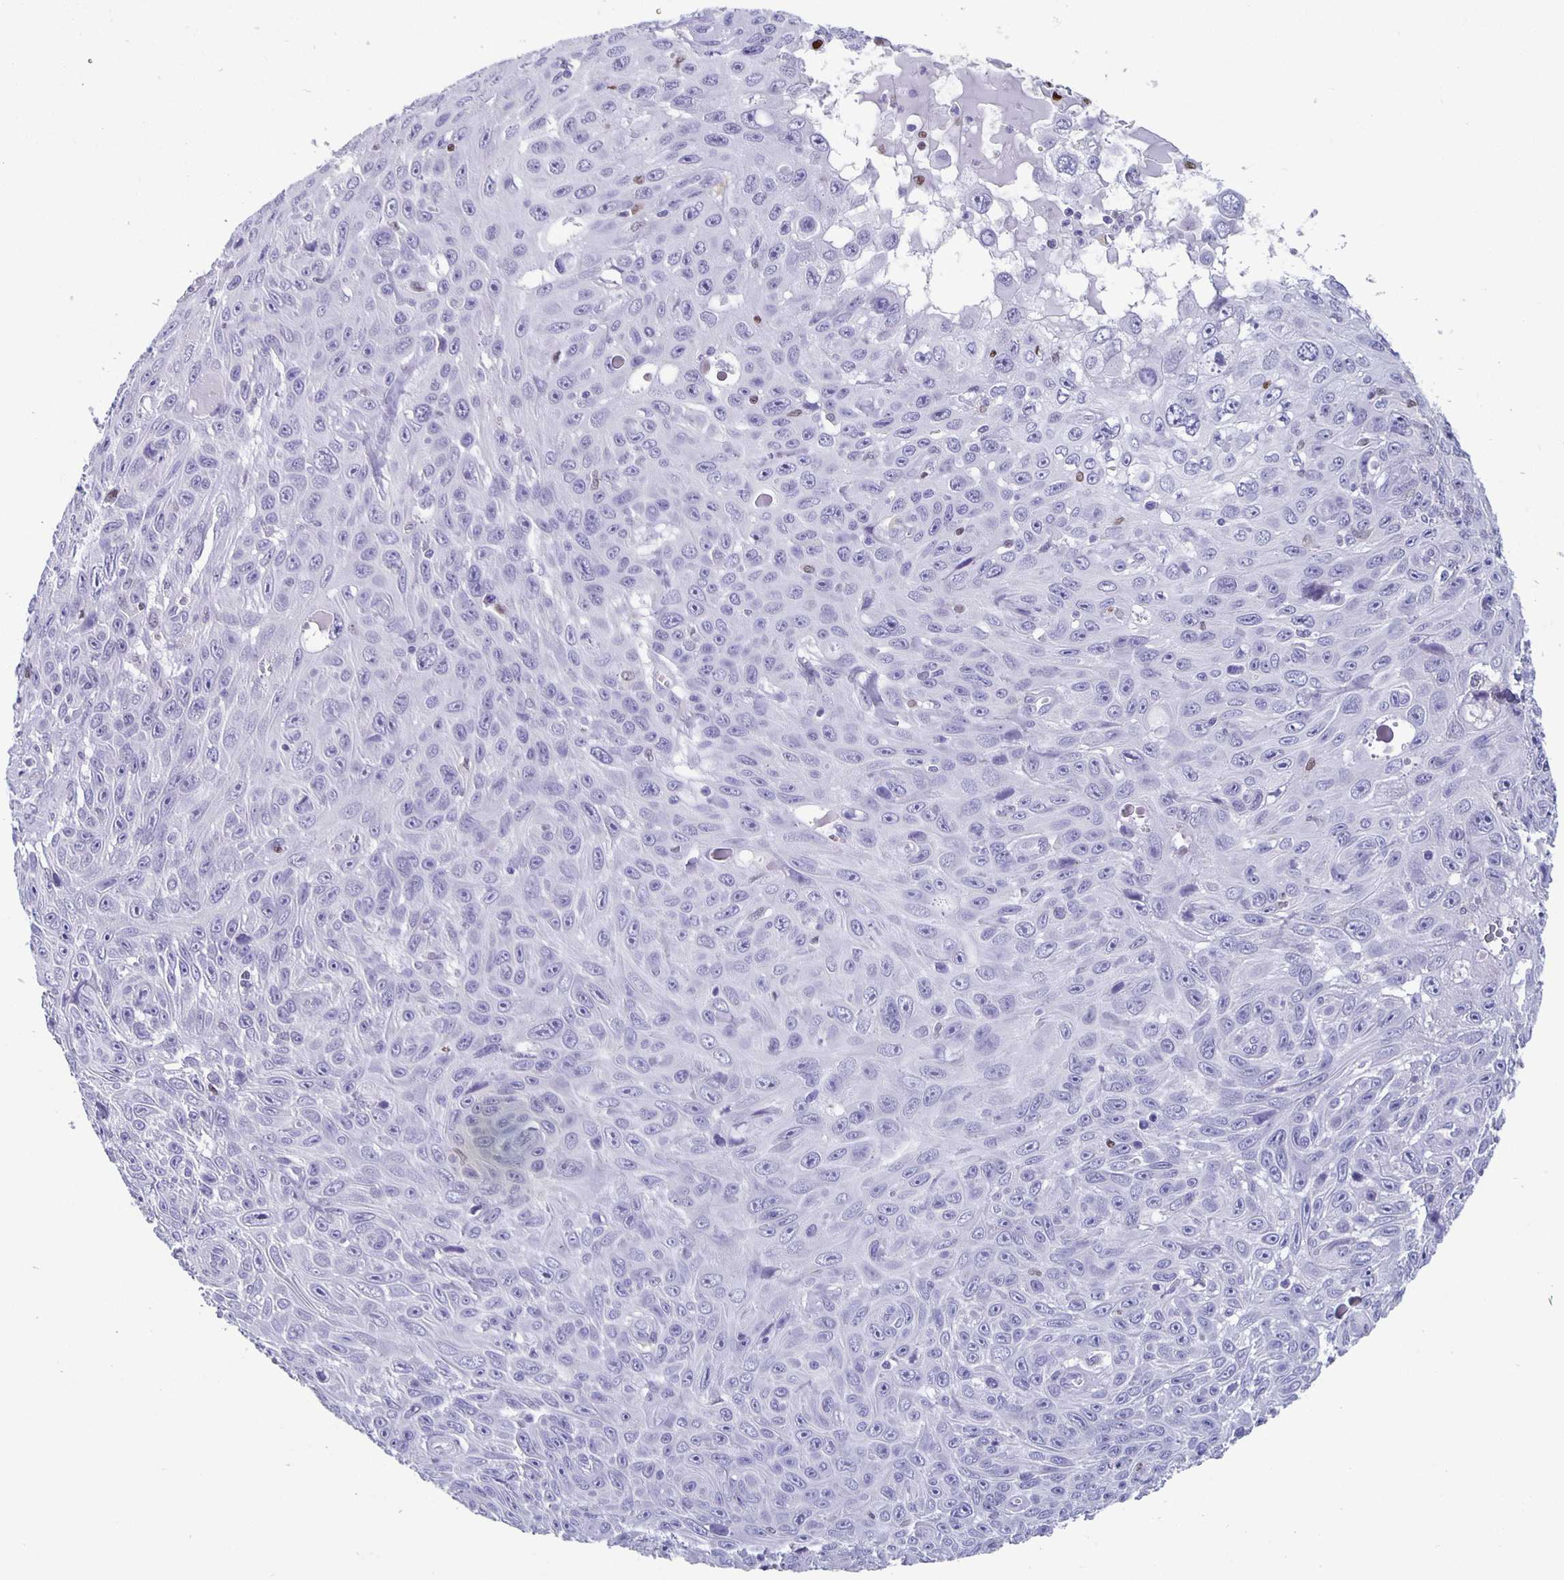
{"staining": {"intensity": "negative", "quantity": "none", "location": "none"}, "tissue": "skin cancer", "cell_type": "Tumor cells", "image_type": "cancer", "snomed": [{"axis": "morphology", "description": "Squamous cell carcinoma, NOS"}, {"axis": "topography", "description": "Skin"}], "caption": "There is no significant expression in tumor cells of squamous cell carcinoma (skin).", "gene": "SATB2", "patient": {"sex": "male", "age": 82}}